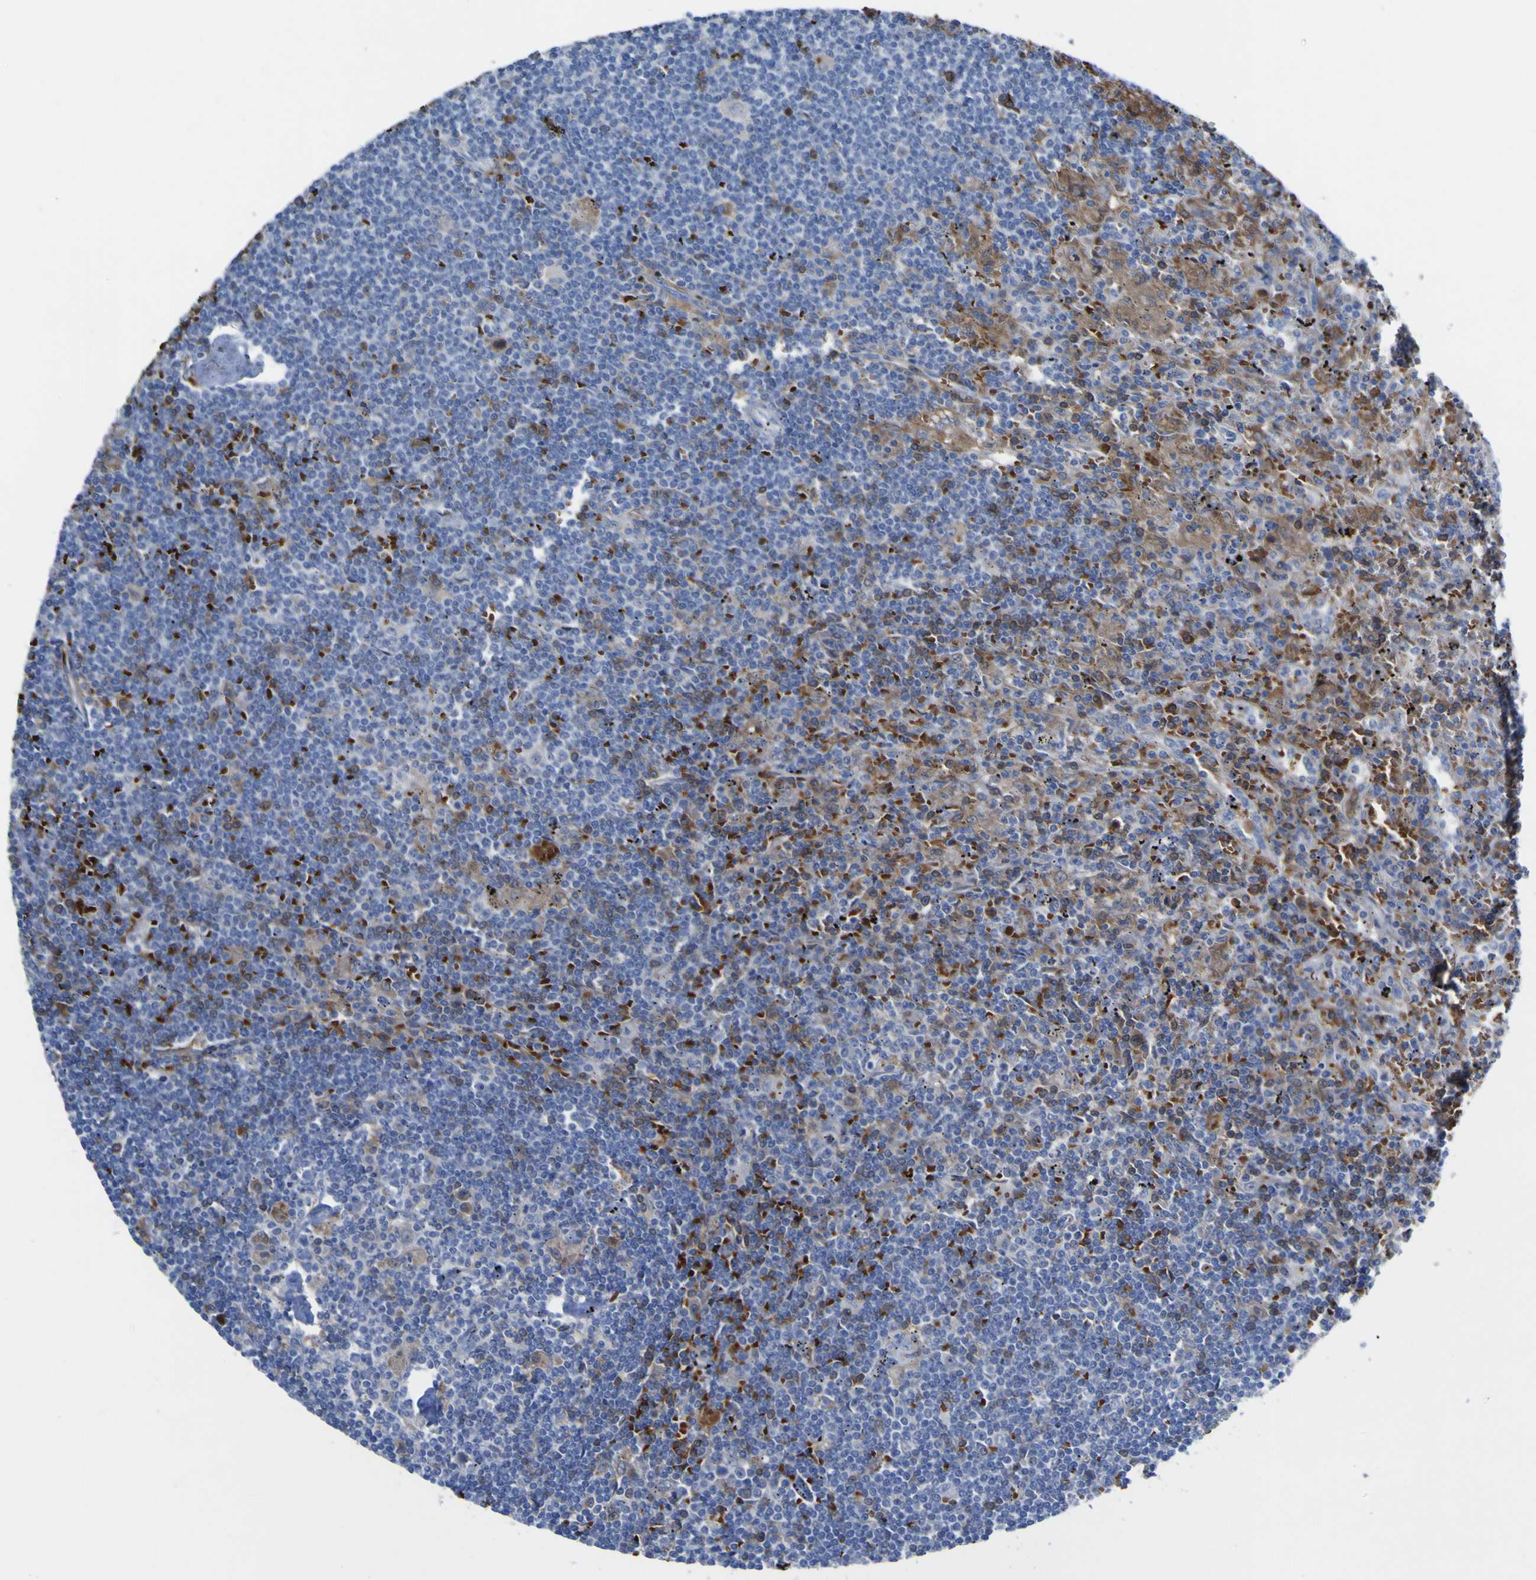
{"staining": {"intensity": "negative", "quantity": "none", "location": "none"}, "tissue": "lymphoma", "cell_type": "Tumor cells", "image_type": "cancer", "snomed": [{"axis": "morphology", "description": "Malignant lymphoma, non-Hodgkin's type, Low grade"}, {"axis": "topography", "description": "Spleen"}], "caption": "A high-resolution photomicrograph shows IHC staining of lymphoma, which reveals no significant positivity in tumor cells.", "gene": "GCM1", "patient": {"sex": "male", "age": 76}}